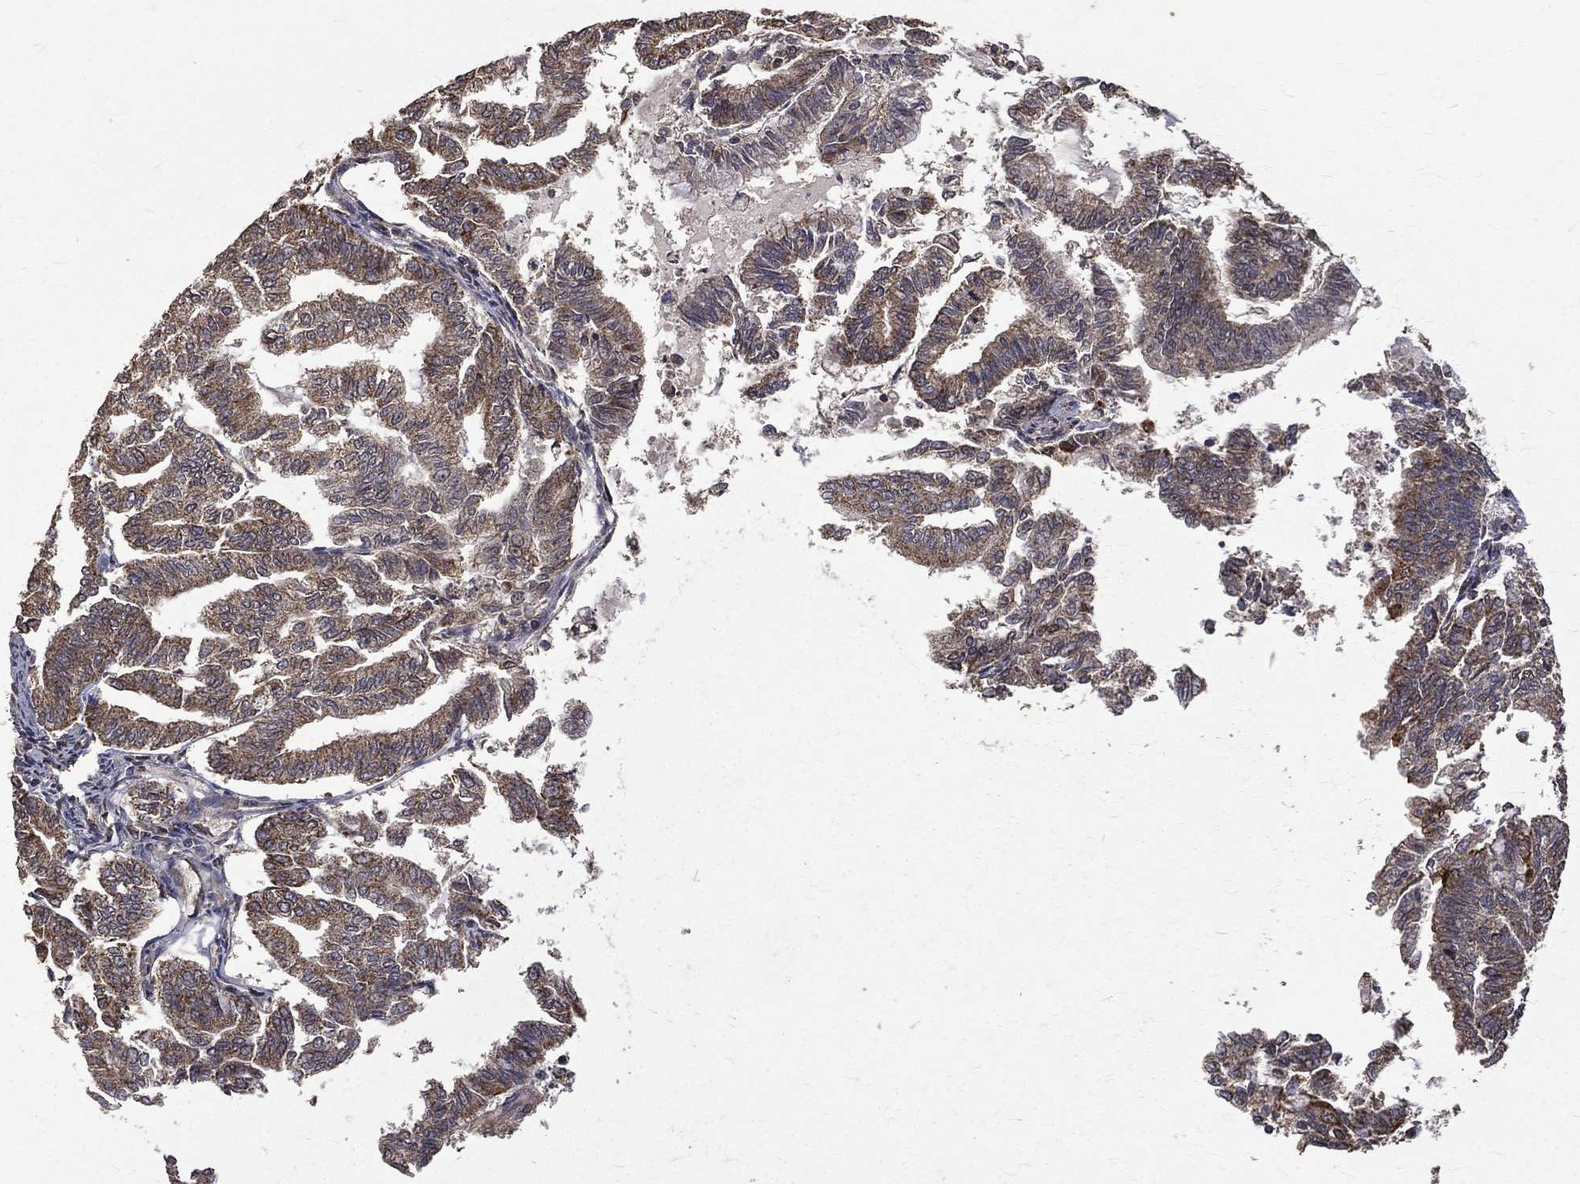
{"staining": {"intensity": "weak", "quantity": "25%-75%", "location": "cytoplasmic/membranous"}, "tissue": "endometrial cancer", "cell_type": "Tumor cells", "image_type": "cancer", "snomed": [{"axis": "morphology", "description": "Adenocarcinoma, NOS"}, {"axis": "topography", "description": "Endometrium"}], "caption": "Endometrial cancer (adenocarcinoma) tissue demonstrates weak cytoplasmic/membranous positivity in approximately 25%-75% of tumor cells, visualized by immunohistochemistry.", "gene": "RPGR", "patient": {"sex": "female", "age": 79}}